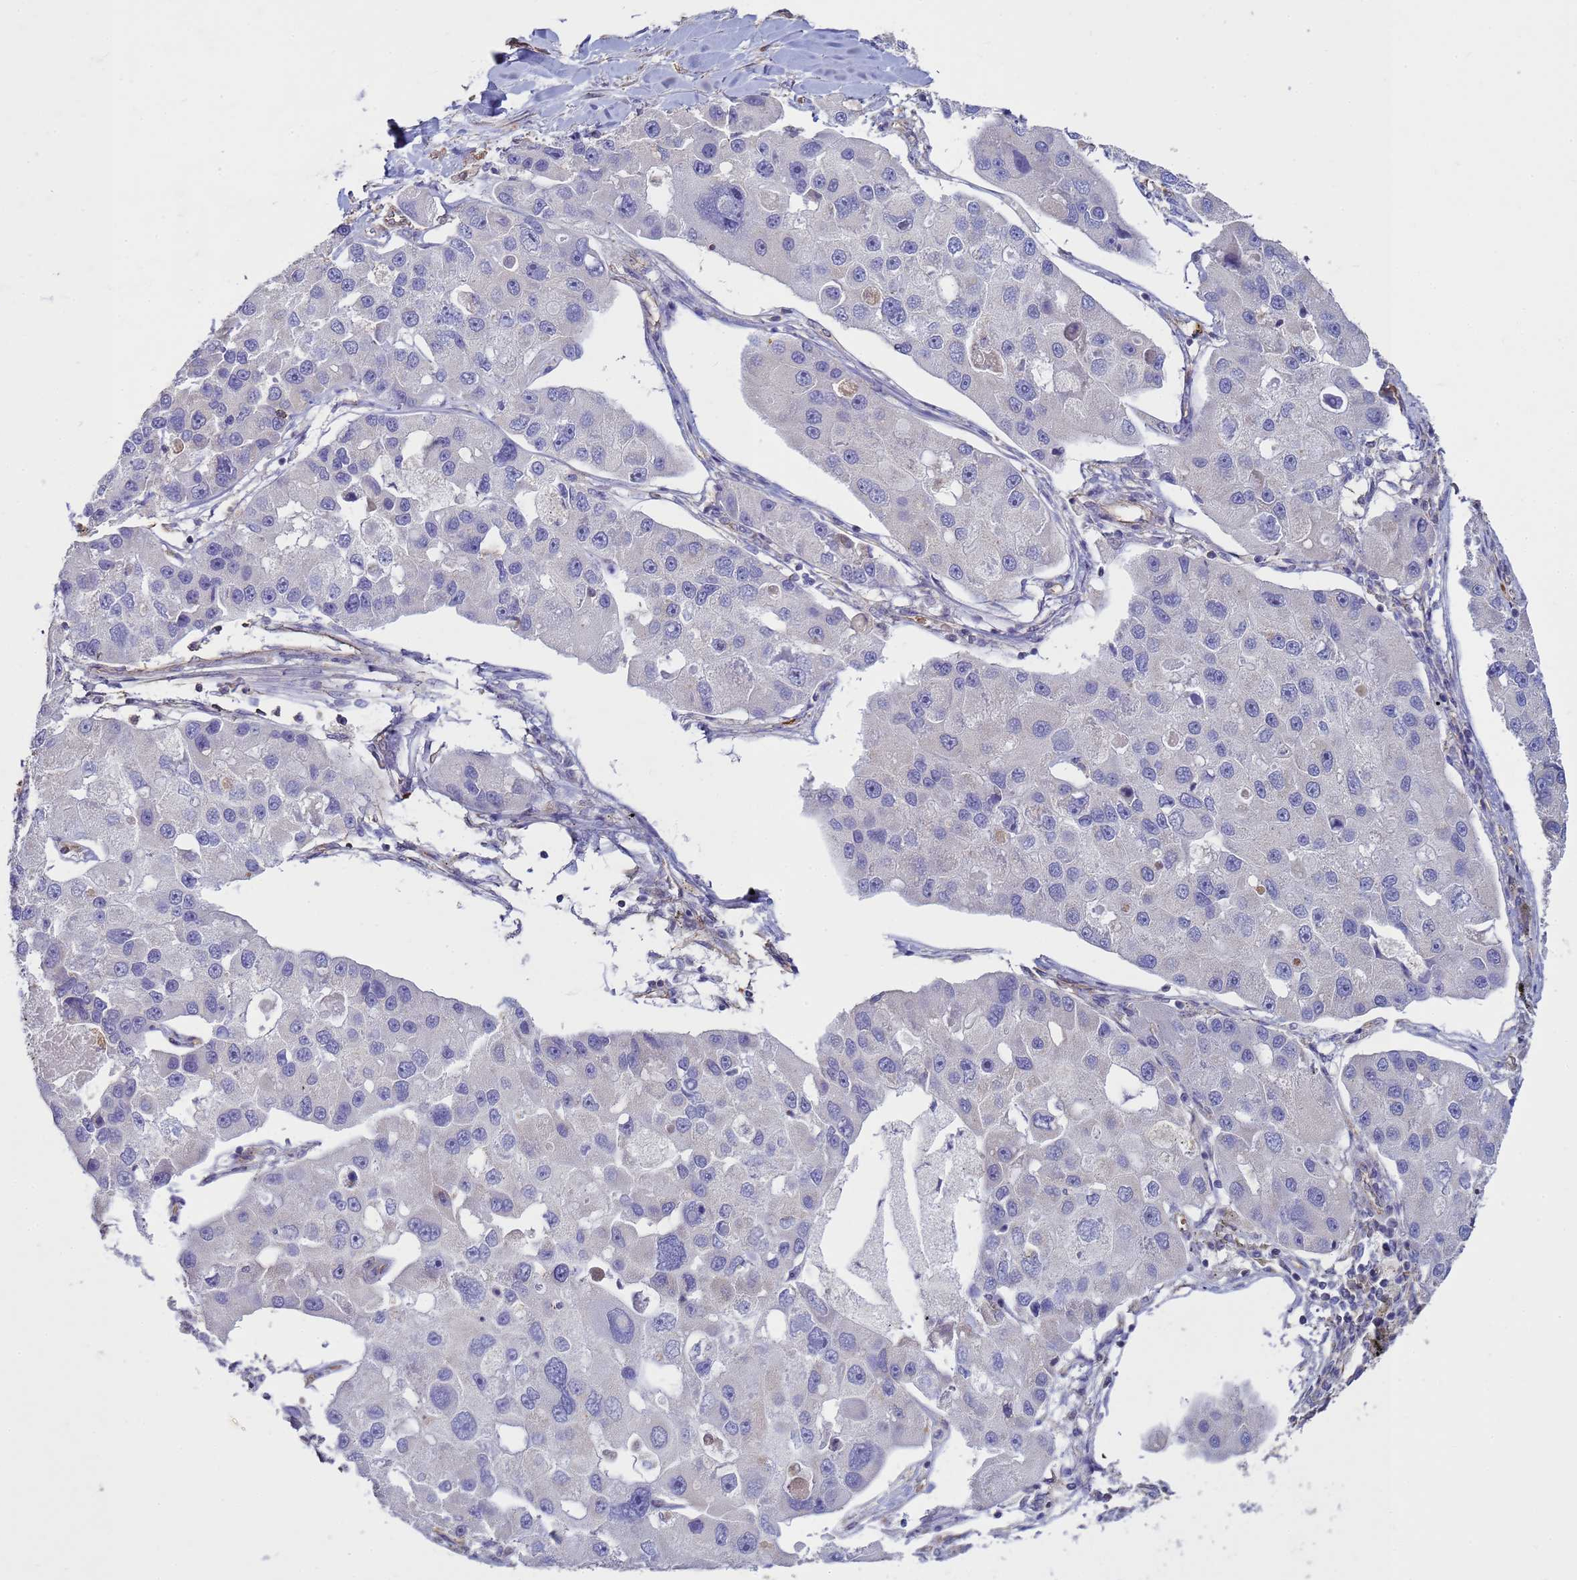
{"staining": {"intensity": "negative", "quantity": "none", "location": "none"}, "tissue": "lung cancer", "cell_type": "Tumor cells", "image_type": "cancer", "snomed": [{"axis": "morphology", "description": "Adenocarcinoma, NOS"}, {"axis": "topography", "description": "Lung"}], "caption": "Immunohistochemistry (IHC) histopathology image of human lung cancer stained for a protein (brown), which displays no expression in tumor cells. (DAB IHC, high magnification).", "gene": "SGIP1", "patient": {"sex": "female", "age": 54}}